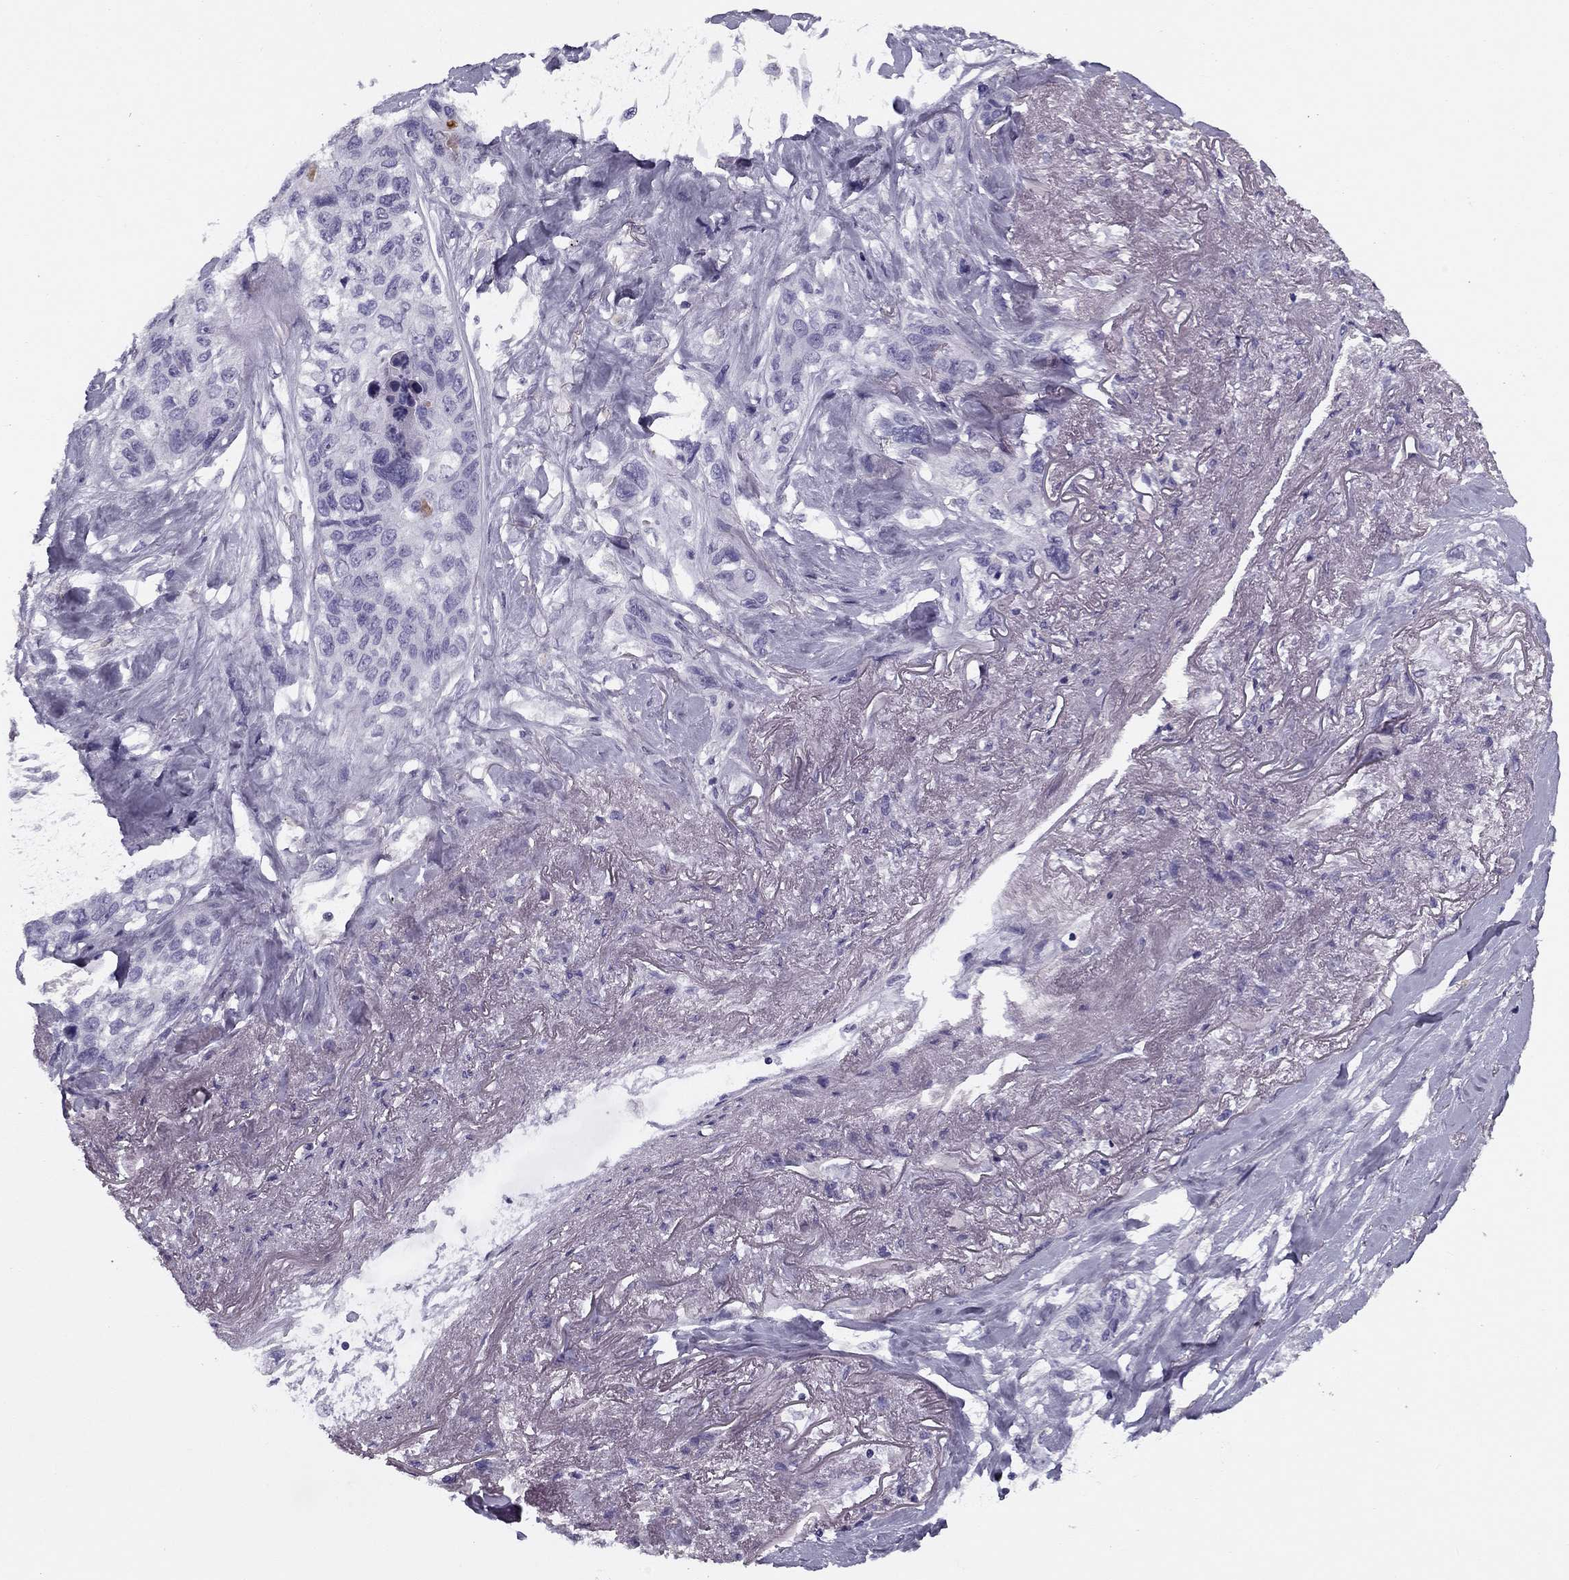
{"staining": {"intensity": "negative", "quantity": "none", "location": "none"}, "tissue": "lung cancer", "cell_type": "Tumor cells", "image_type": "cancer", "snomed": [{"axis": "morphology", "description": "Squamous cell carcinoma, NOS"}, {"axis": "topography", "description": "Lung"}], "caption": "Image shows no significant protein expression in tumor cells of squamous cell carcinoma (lung).", "gene": "MC5R", "patient": {"sex": "female", "age": 70}}